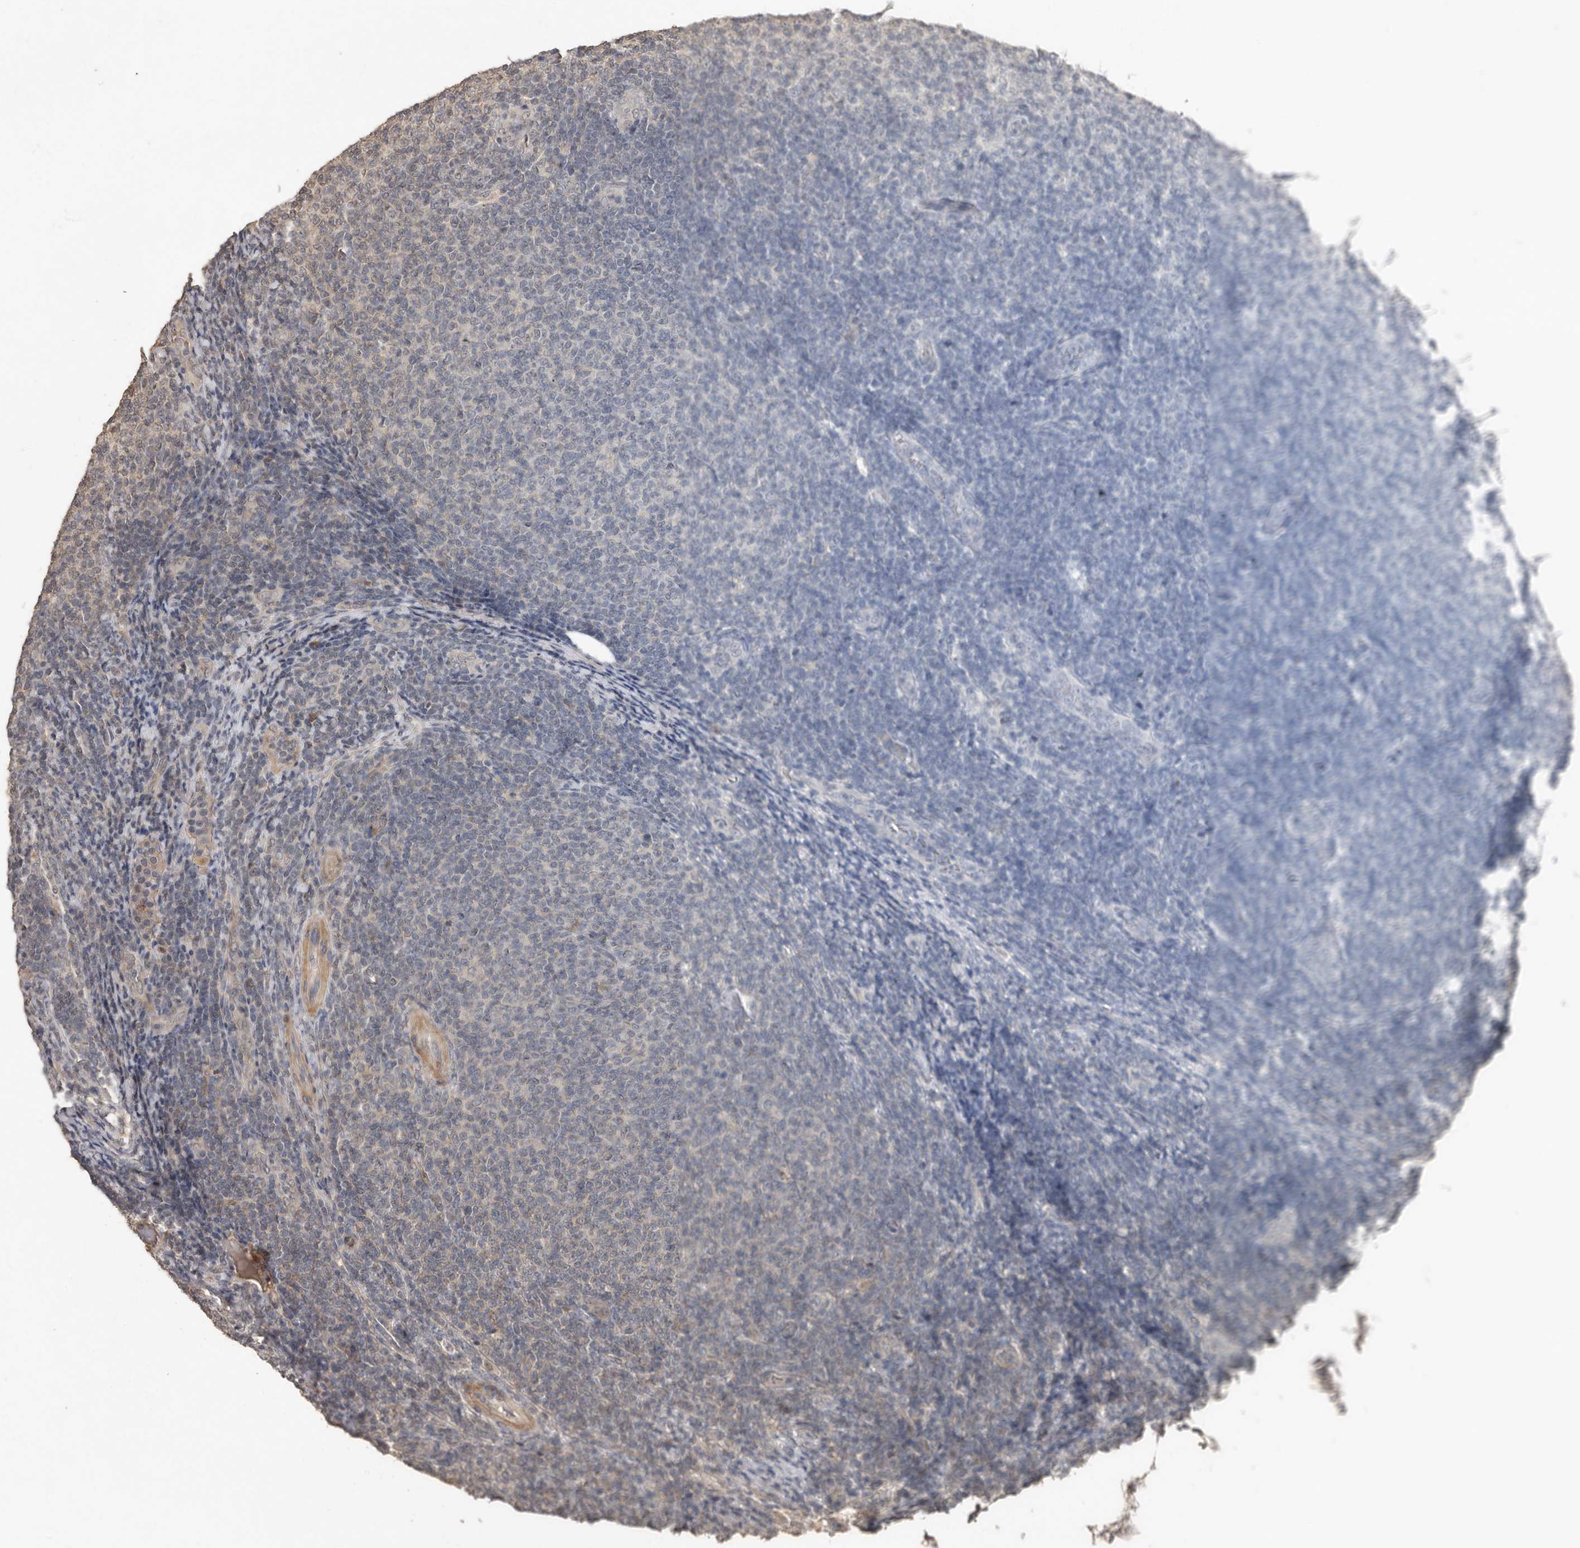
{"staining": {"intensity": "negative", "quantity": "none", "location": "none"}, "tissue": "lymphoma", "cell_type": "Tumor cells", "image_type": "cancer", "snomed": [{"axis": "morphology", "description": "Malignant lymphoma, non-Hodgkin's type, Low grade"}, {"axis": "topography", "description": "Lymph node"}], "caption": "Tumor cells show no significant staining in lymphoma.", "gene": "KIF26B", "patient": {"sex": "male", "age": 66}}